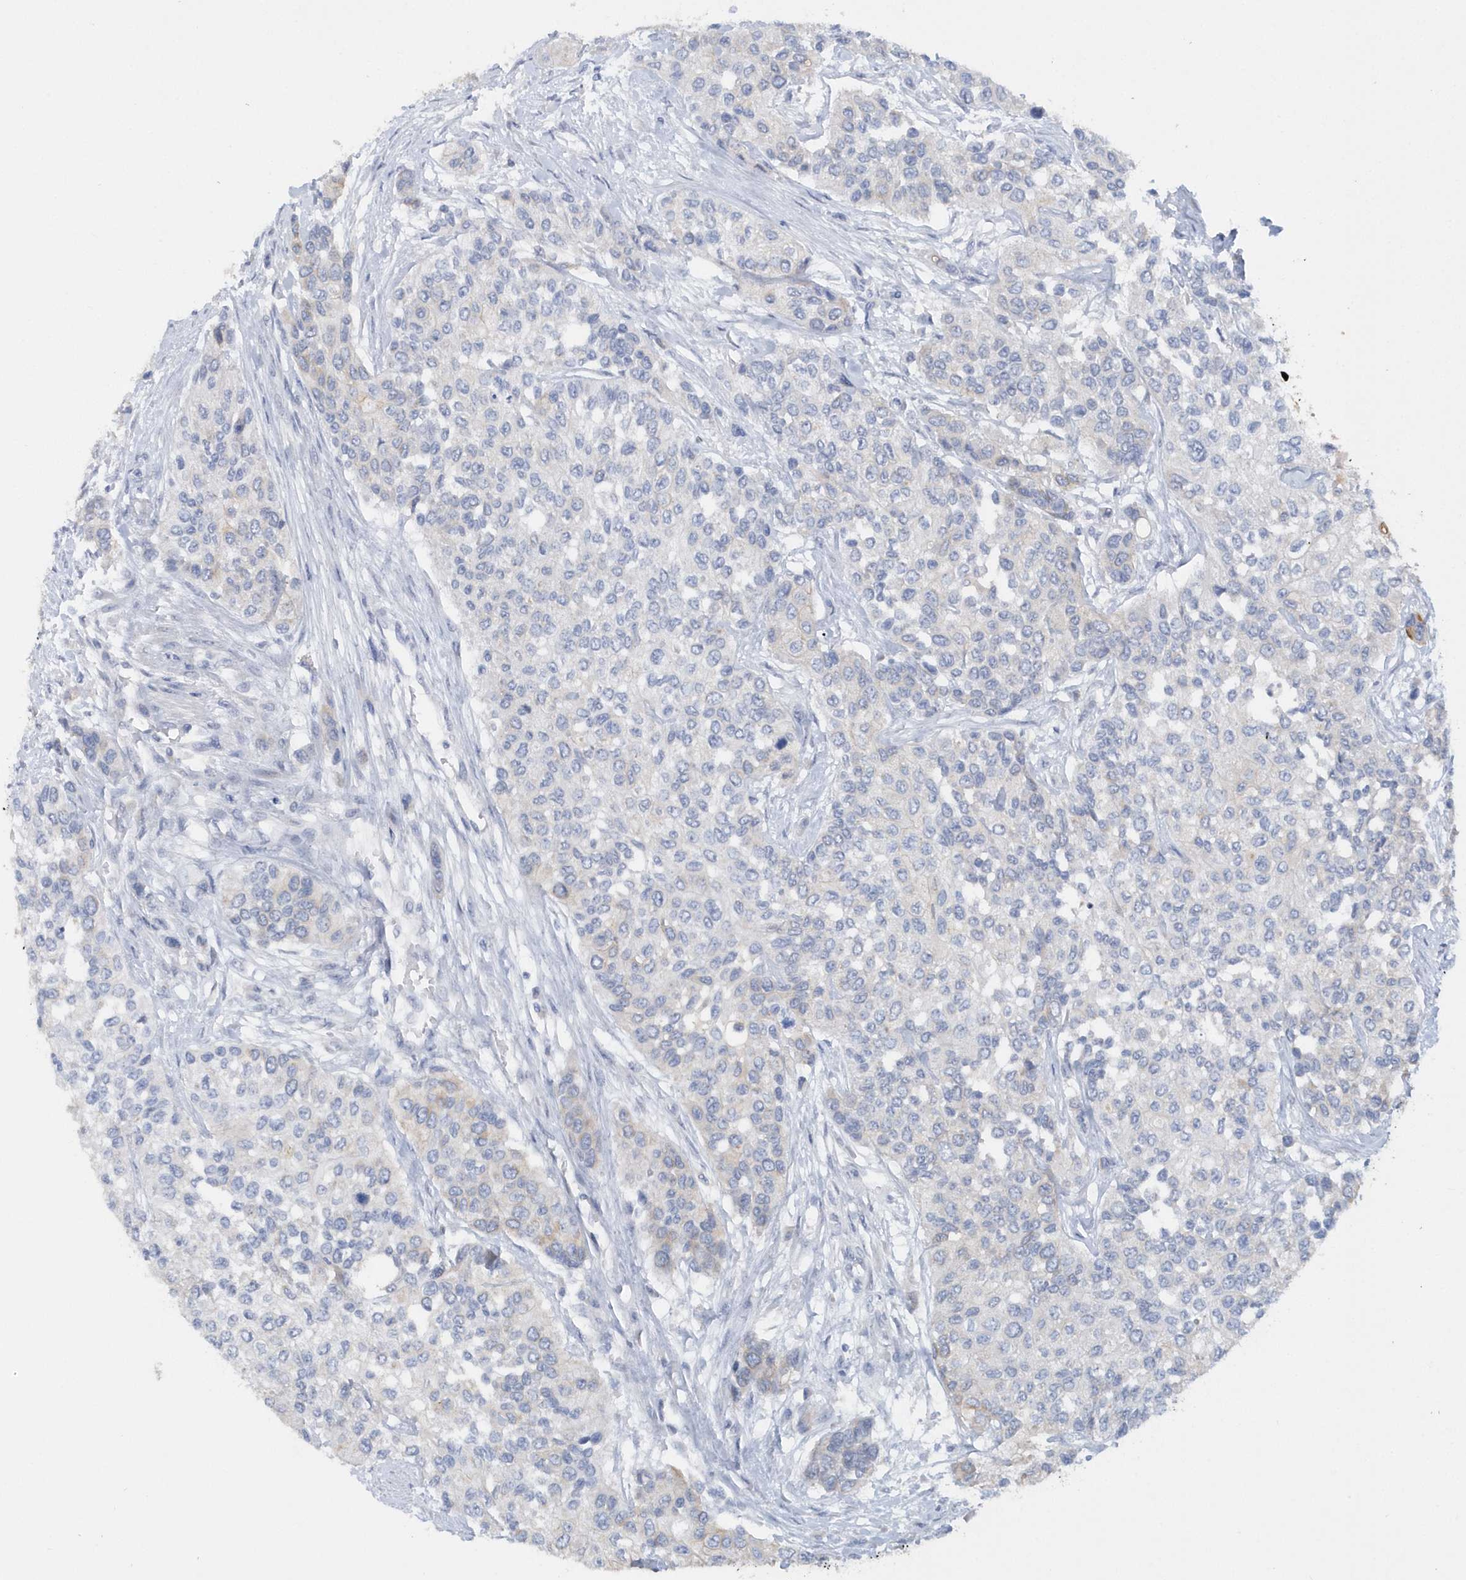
{"staining": {"intensity": "negative", "quantity": "none", "location": "none"}, "tissue": "urothelial cancer", "cell_type": "Tumor cells", "image_type": "cancer", "snomed": [{"axis": "morphology", "description": "Normal tissue, NOS"}, {"axis": "morphology", "description": "Urothelial carcinoma, High grade"}, {"axis": "topography", "description": "Vascular tissue"}, {"axis": "topography", "description": "Urinary bladder"}], "caption": "Protein analysis of urothelial carcinoma (high-grade) reveals no significant expression in tumor cells.", "gene": "RPE", "patient": {"sex": "female", "age": 56}}